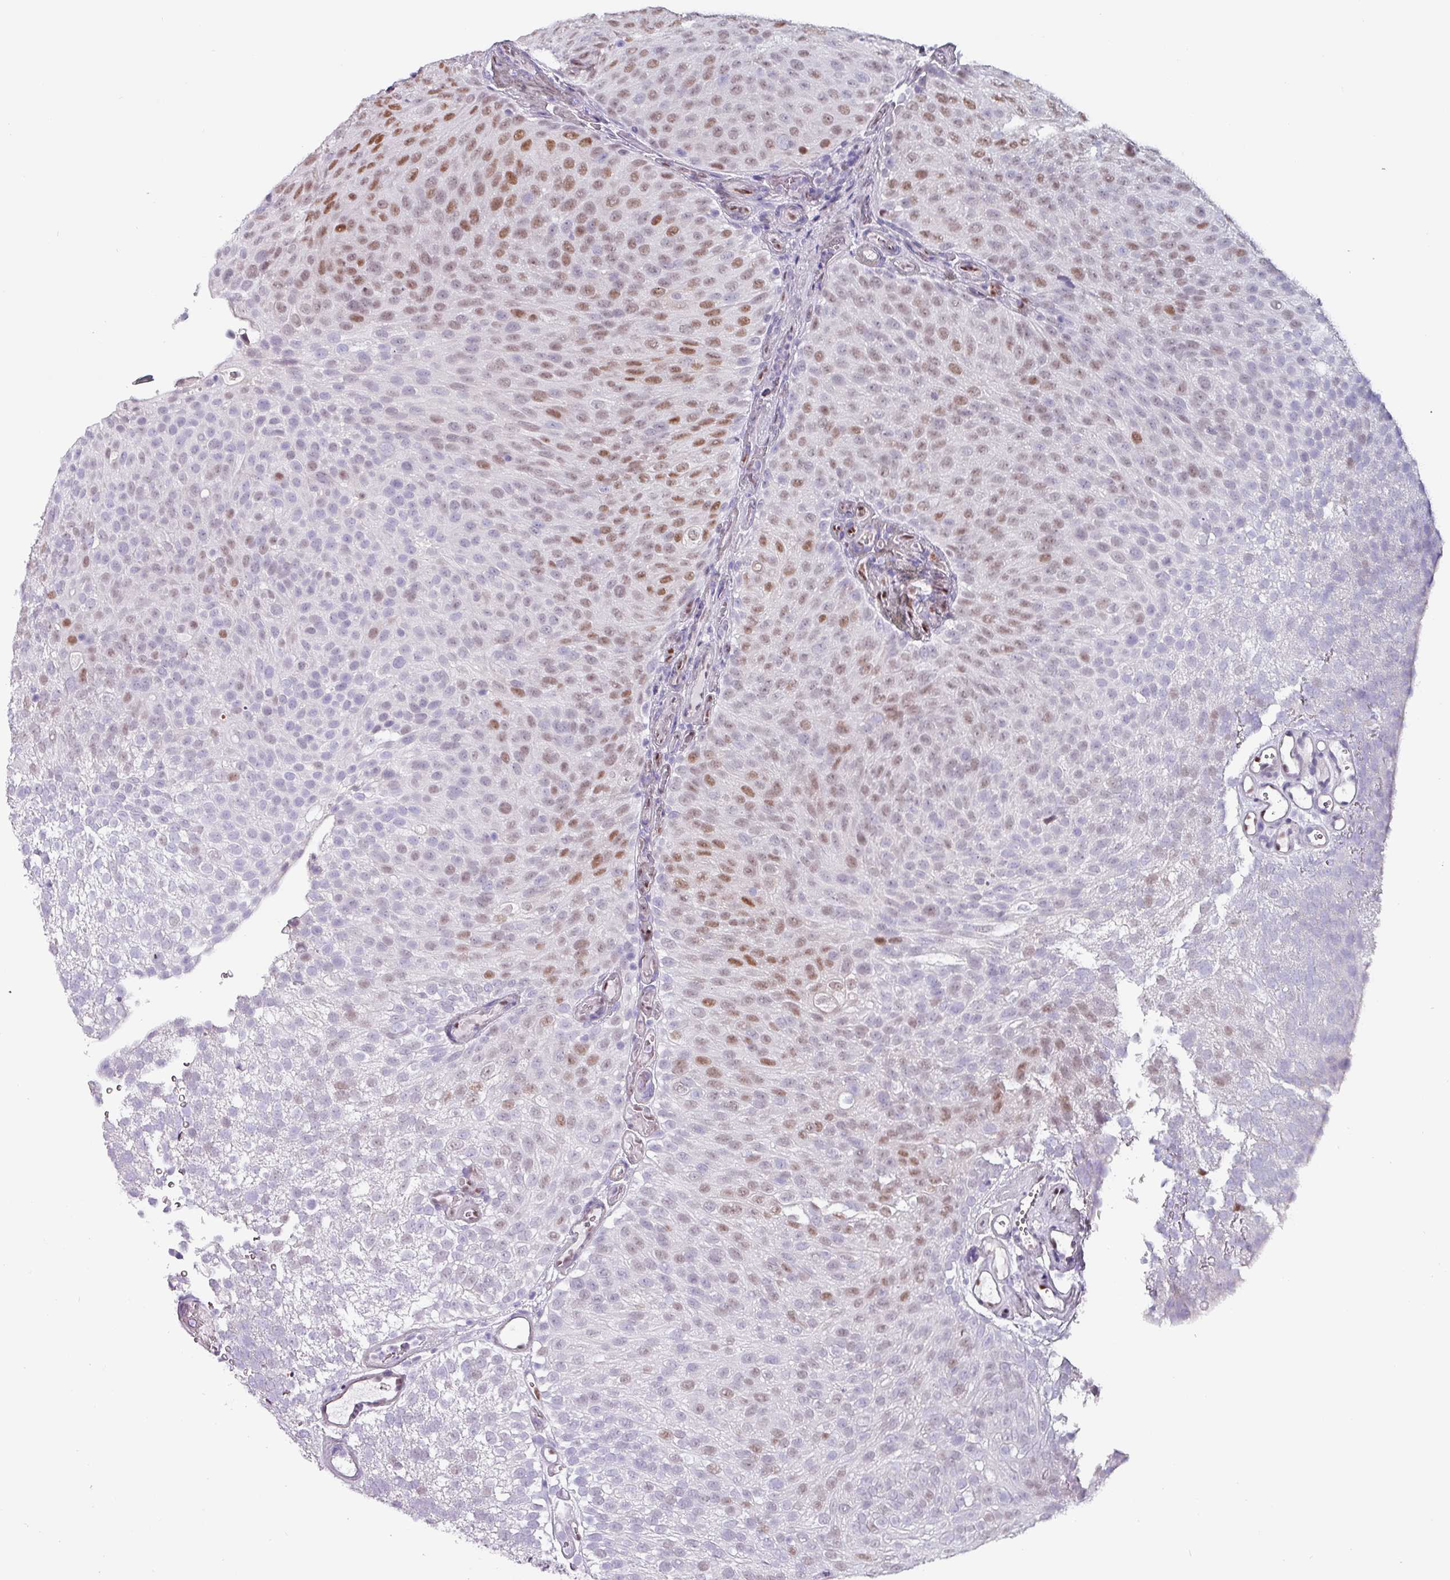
{"staining": {"intensity": "moderate", "quantity": "25%-75%", "location": "nuclear"}, "tissue": "urothelial cancer", "cell_type": "Tumor cells", "image_type": "cancer", "snomed": [{"axis": "morphology", "description": "Urothelial carcinoma, Low grade"}, {"axis": "topography", "description": "Urinary bladder"}], "caption": "Urothelial carcinoma (low-grade) stained for a protein (brown) shows moderate nuclear positive positivity in approximately 25%-75% of tumor cells.", "gene": "ZNF816-ZNF321P", "patient": {"sex": "male", "age": 78}}